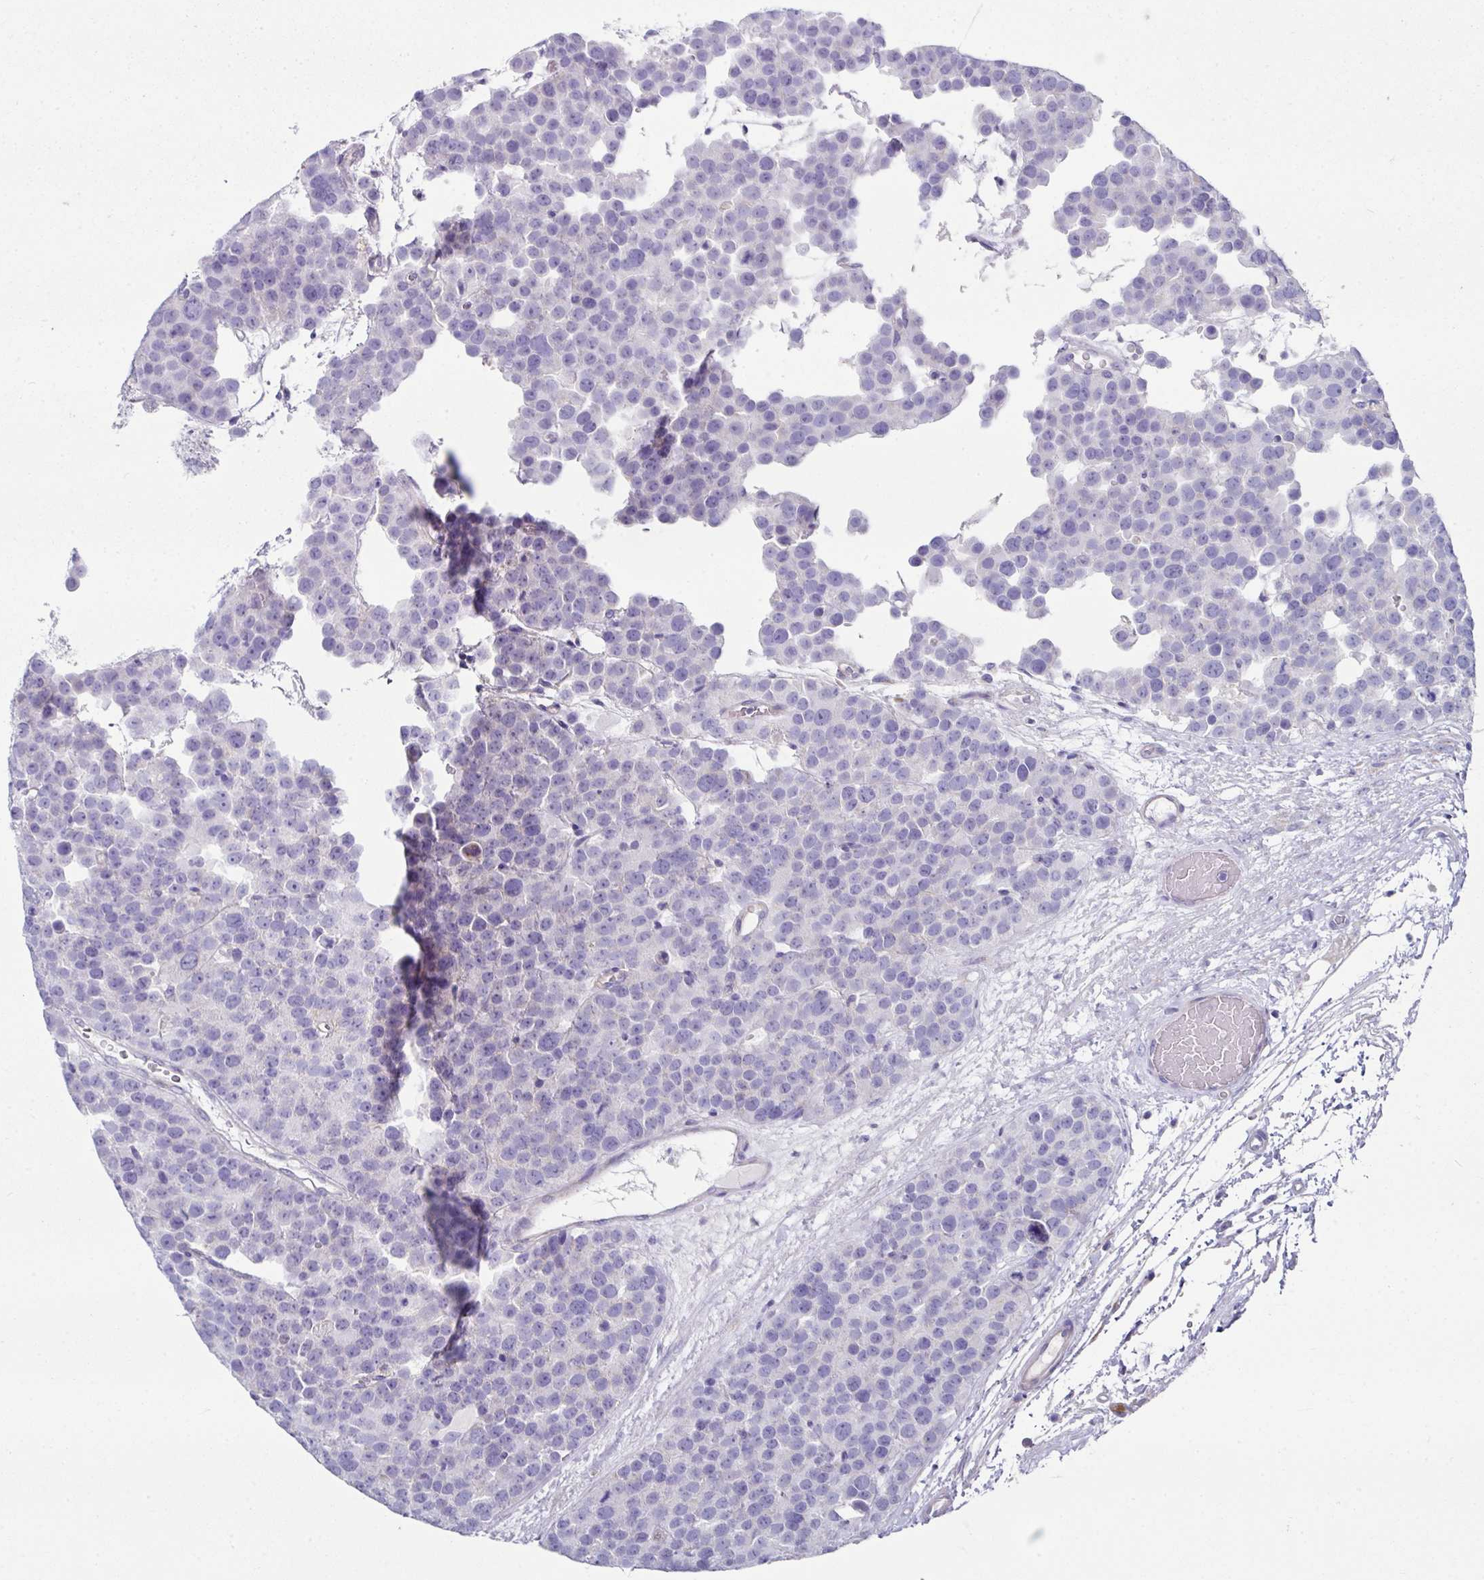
{"staining": {"intensity": "negative", "quantity": "none", "location": "none"}, "tissue": "testis cancer", "cell_type": "Tumor cells", "image_type": "cancer", "snomed": [{"axis": "morphology", "description": "Seminoma, NOS"}, {"axis": "topography", "description": "Testis"}], "caption": "Immunohistochemistry (IHC) histopathology image of human testis cancer stained for a protein (brown), which demonstrates no positivity in tumor cells.", "gene": "CLDN1", "patient": {"sex": "male", "age": 71}}